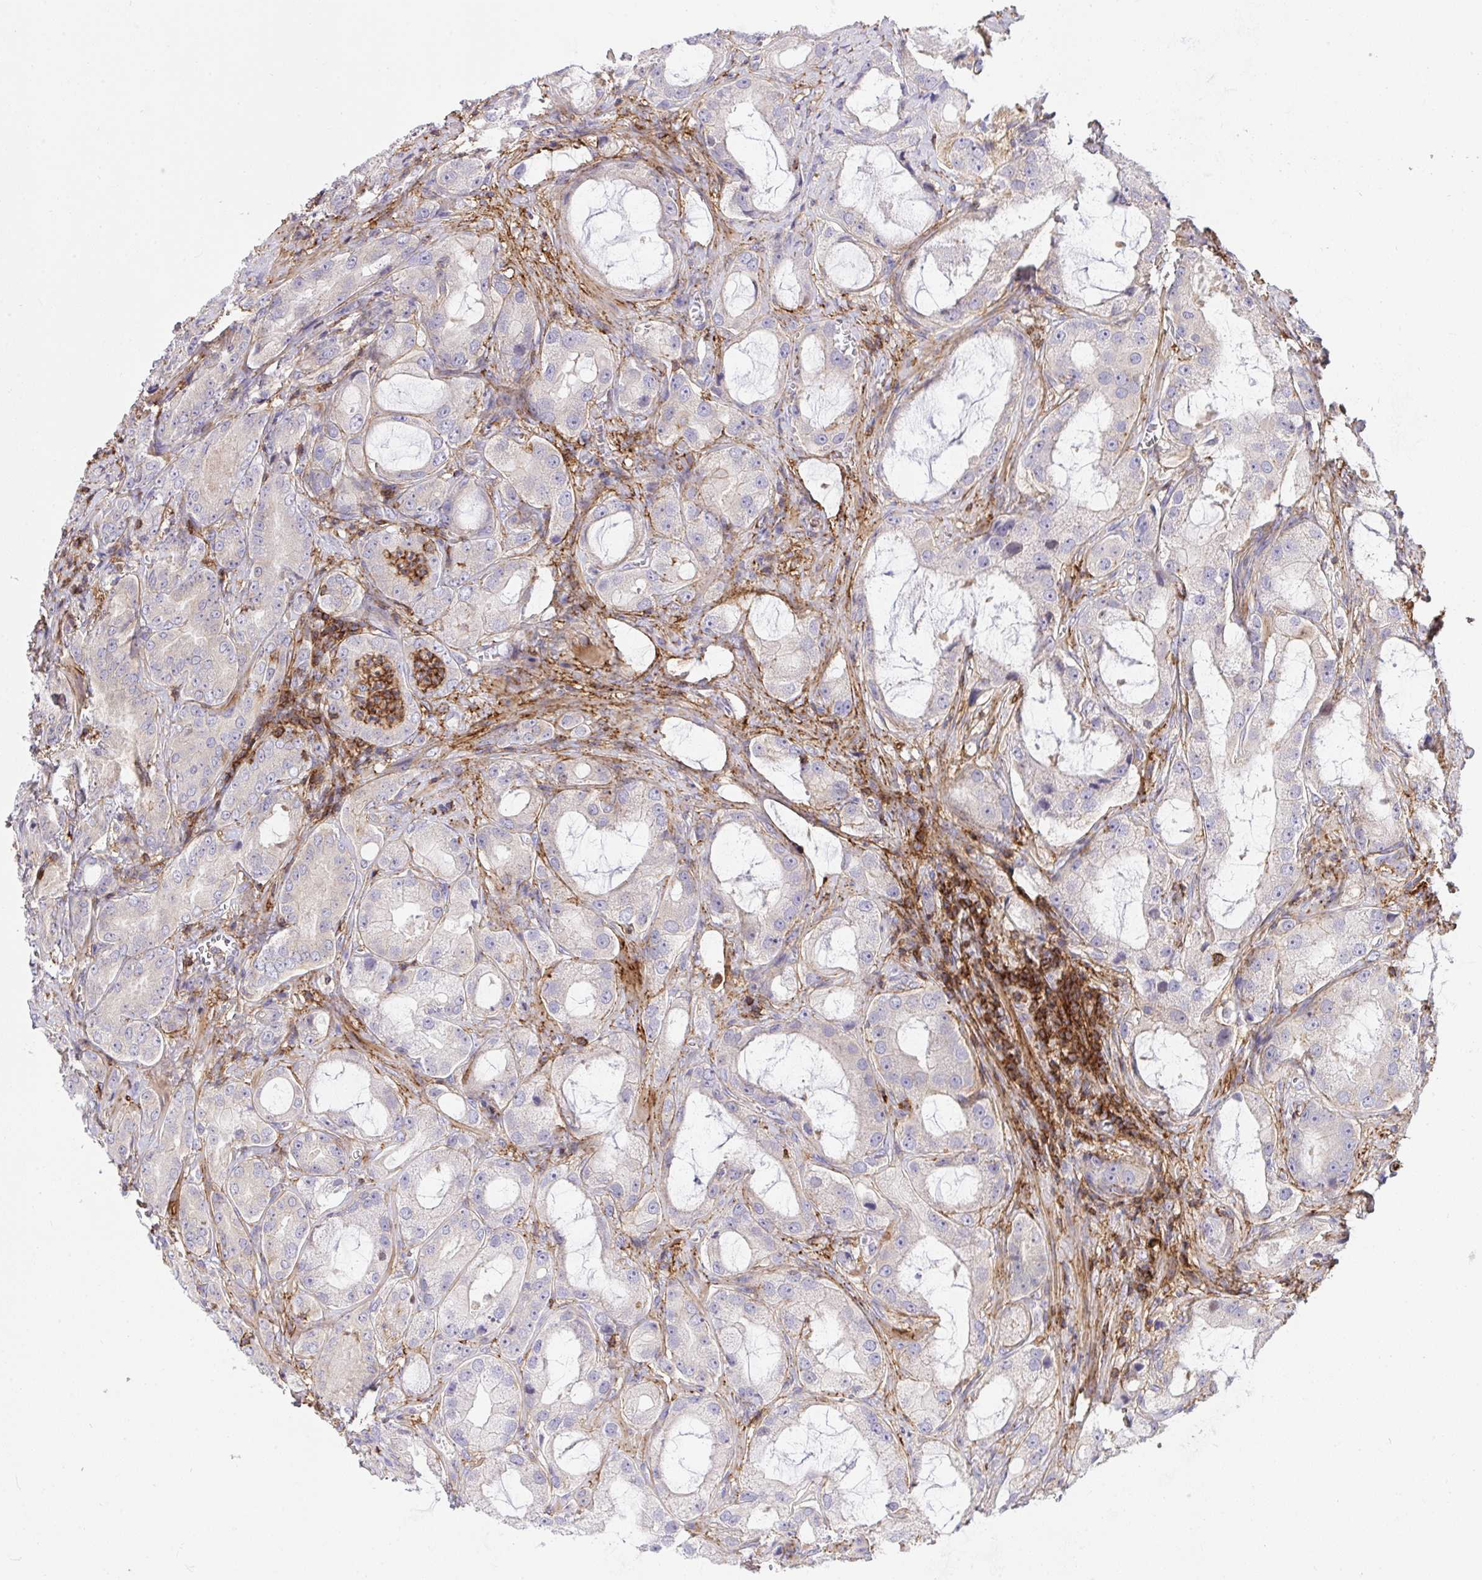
{"staining": {"intensity": "strong", "quantity": "<25%", "location": "cytoplasmic/membranous"}, "tissue": "prostate cancer", "cell_type": "Tumor cells", "image_type": "cancer", "snomed": [{"axis": "morphology", "description": "Adenocarcinoma, High grade"}, {"axis": "topography", "description": "Prostate"}], "caption": "Prostate adenocarcinoma (high-grade) stained with IHC demonstrates strong cytoplasmic/membranous expression in approximately <25% of tumor cells.", "gene": "ERI1", "patient": {"sex": "male", "age": 64}}